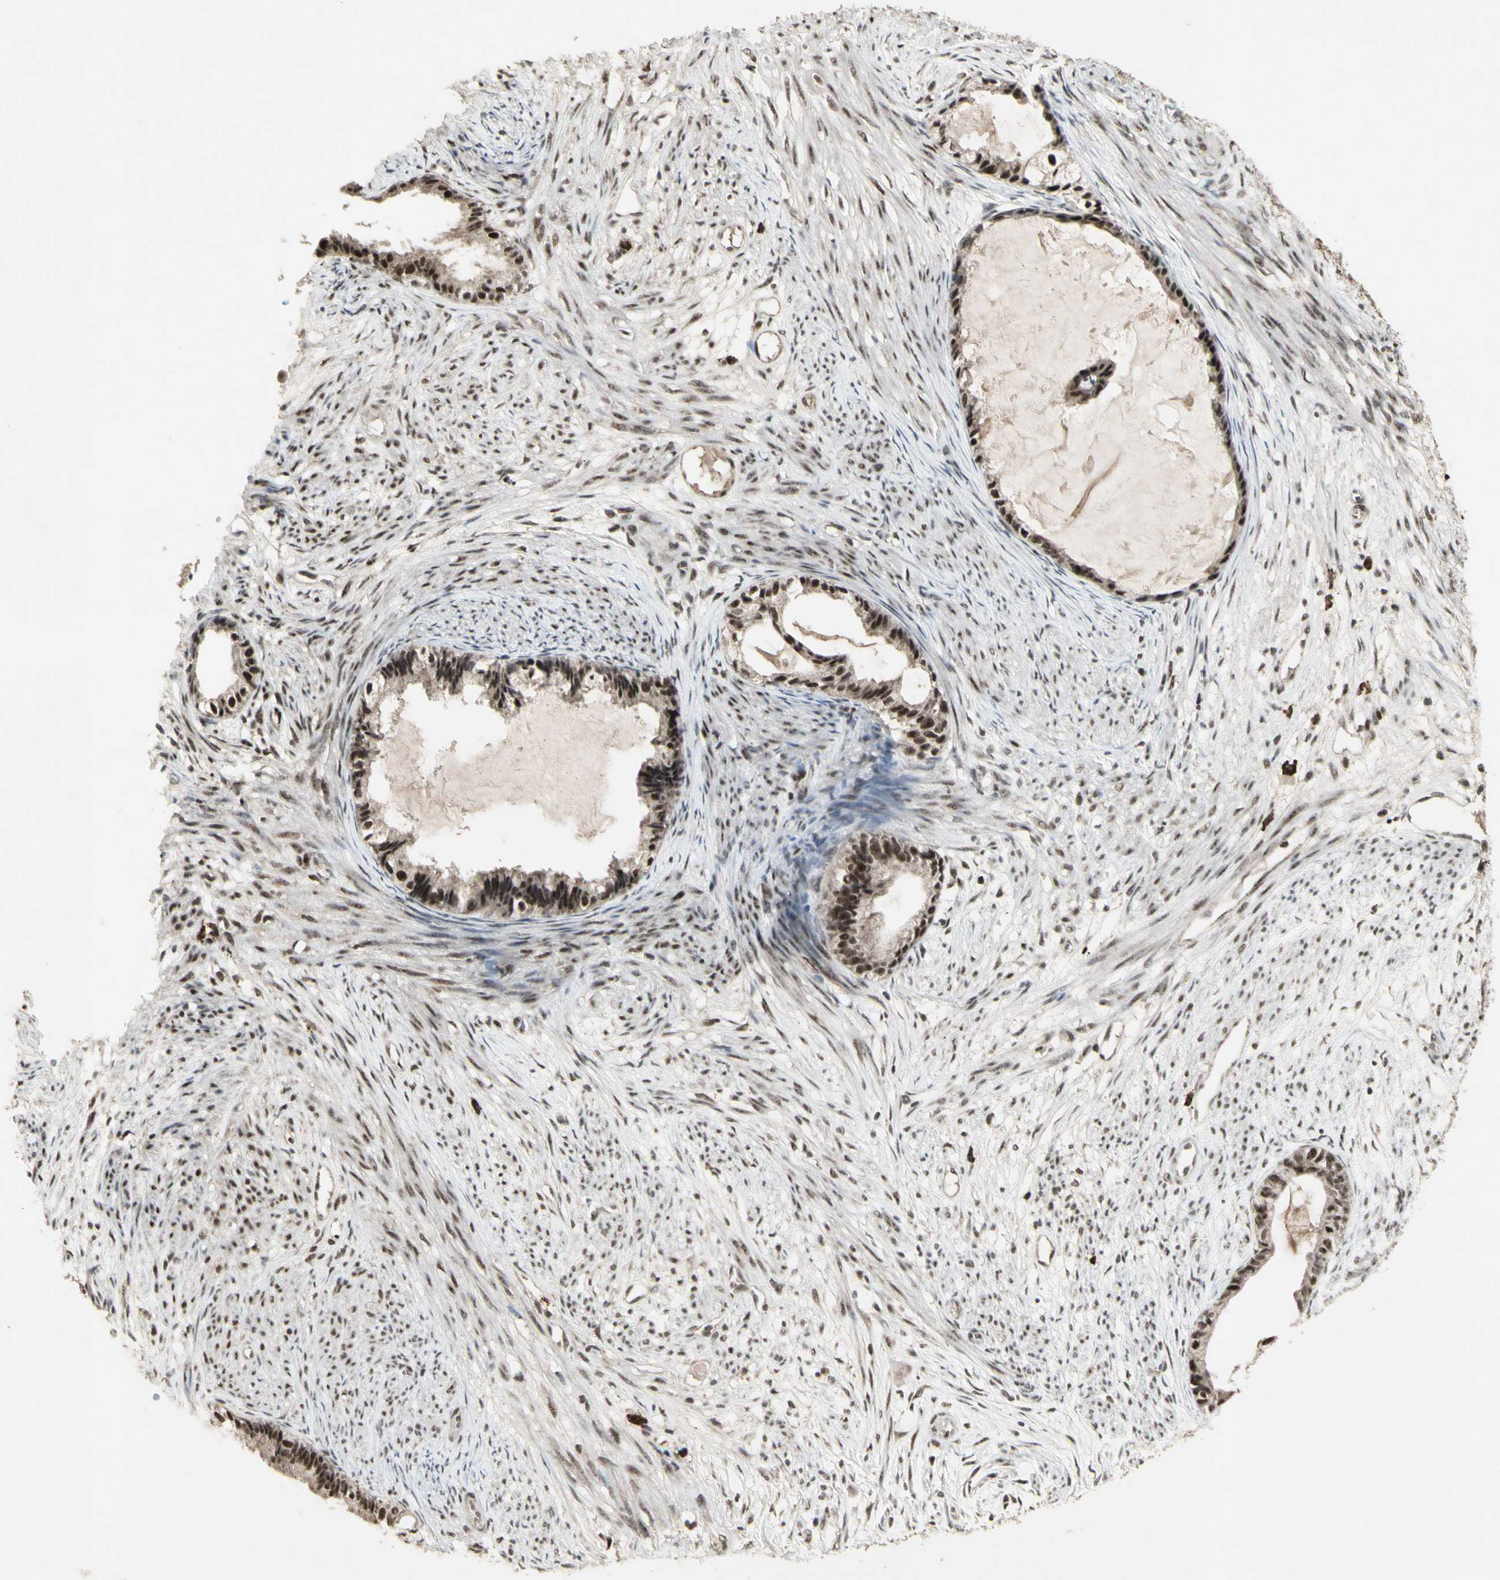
{"staining": {"intensity": "moderate", "quantity": ">75%", "location": "nuclear"}, "tissue": "cervical cancer", "cell_type": "Tumor cells", "image_type": "cancer", "snomed": [{"axis": "morphology", "description": "Normal tissue, NOS"}, {"axis": "morphology", "description": "Adenocarcinoma, NOS"}, {"axis": "topography", "description": "Cervix"}, {"axis": "topography", "description": "Endometrium"}], "caption": "Adenocarcinoma (cervical) was stained to show a protein in brown. There is medium levels of moderate nuclear expression in about >75% of tumor cells.", "gene": "CCNT1", "patient": {"sex": "female", "age": 86}}